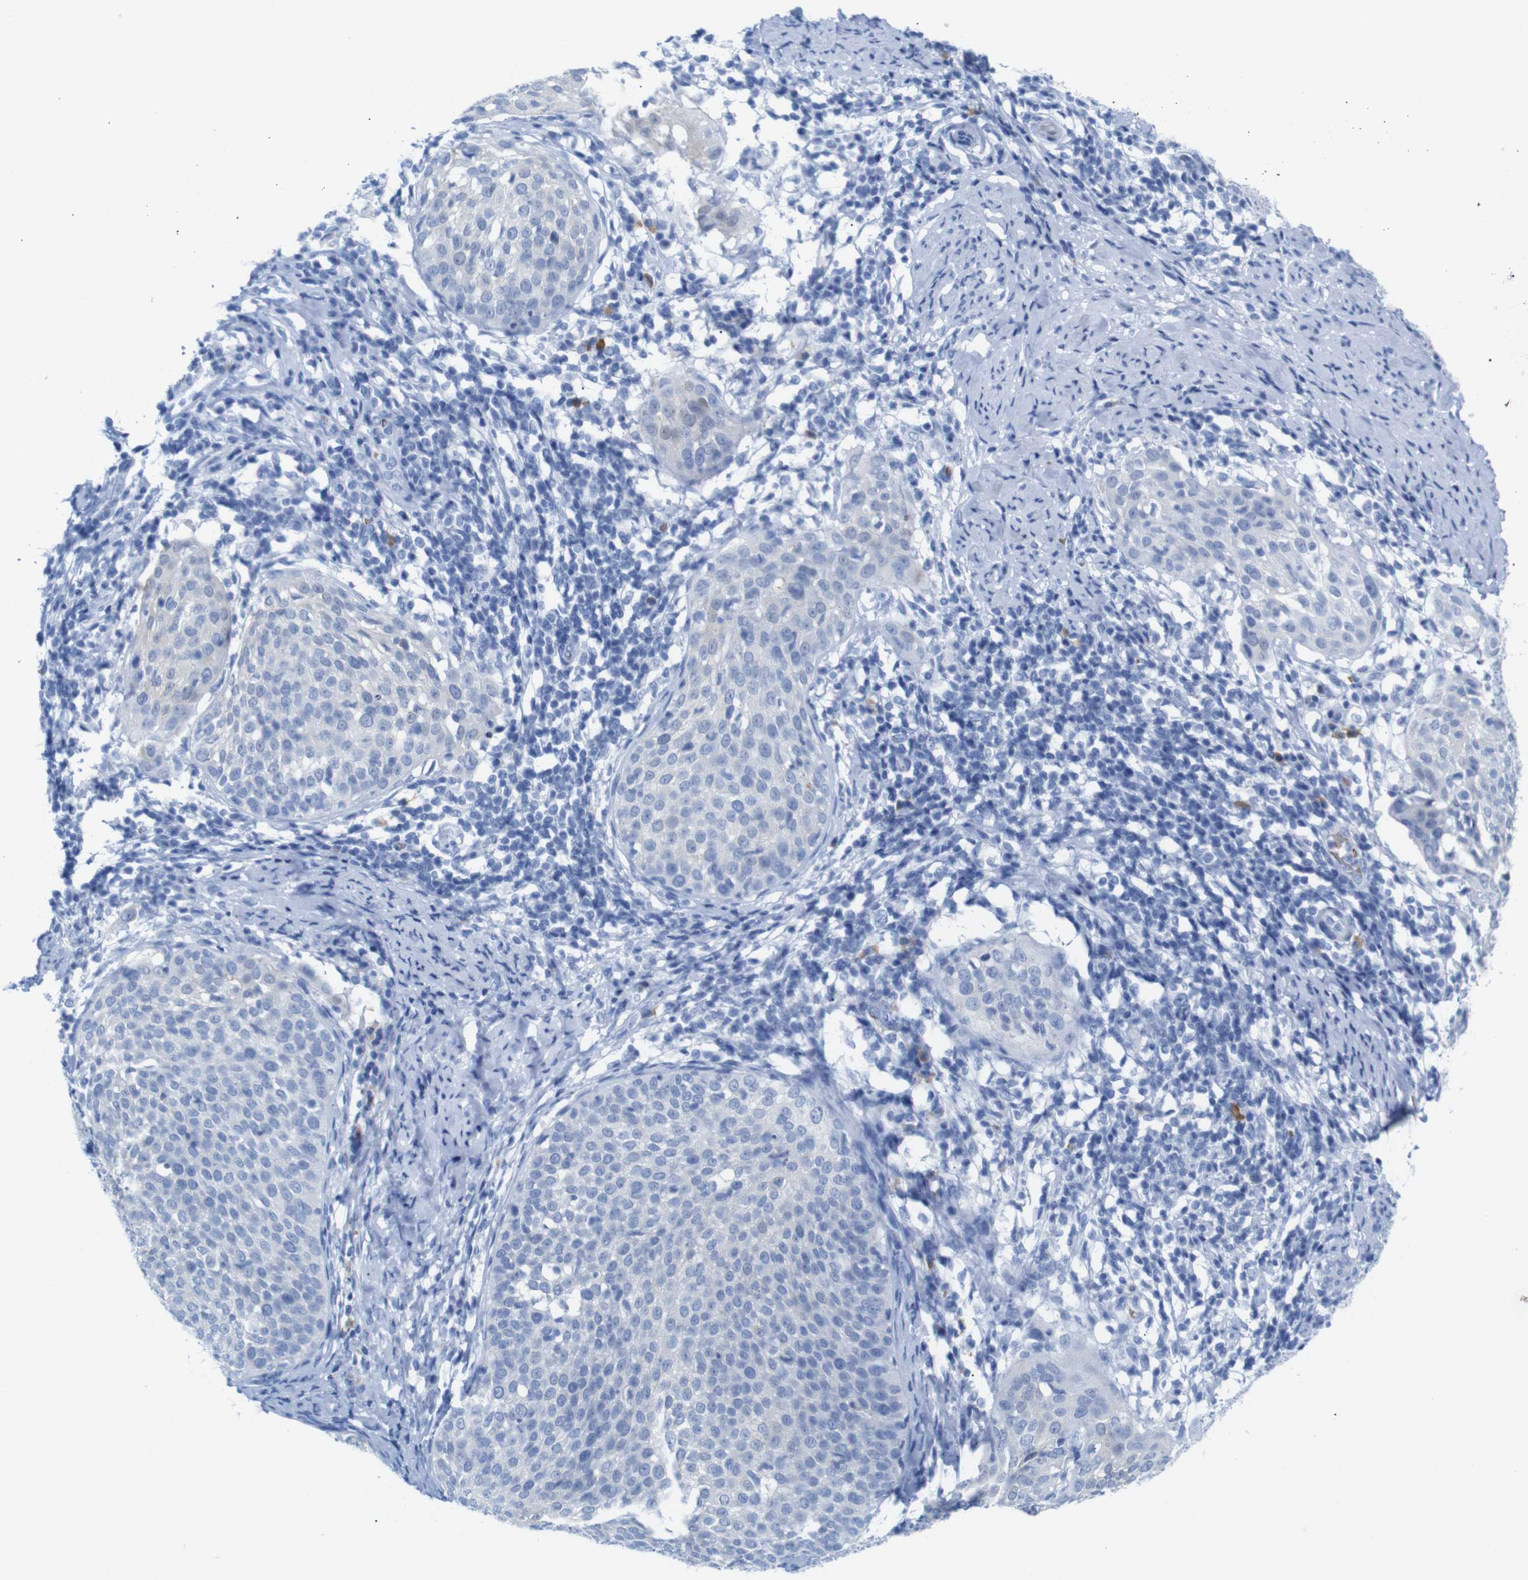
{"staining": {"intensity": "negative", "quantity": "none", "location": "none"}, "tissue": "cervical cancer", "cell_type": "Tumor cells", "image_type": "cancer", "snomed": [{"axis": "morphology", "description": "Squamous cell carcinoma, NOS"}, {"axis": "topography", "description": "Cervix"}], "caption": "Immunohistochemical staining of cervical cancer (squamous cell carcinoma) displays no significant staining in tumor cells.", "gene": "ERVMER34-1", "patient": {"sex": "female", "age": 51}}